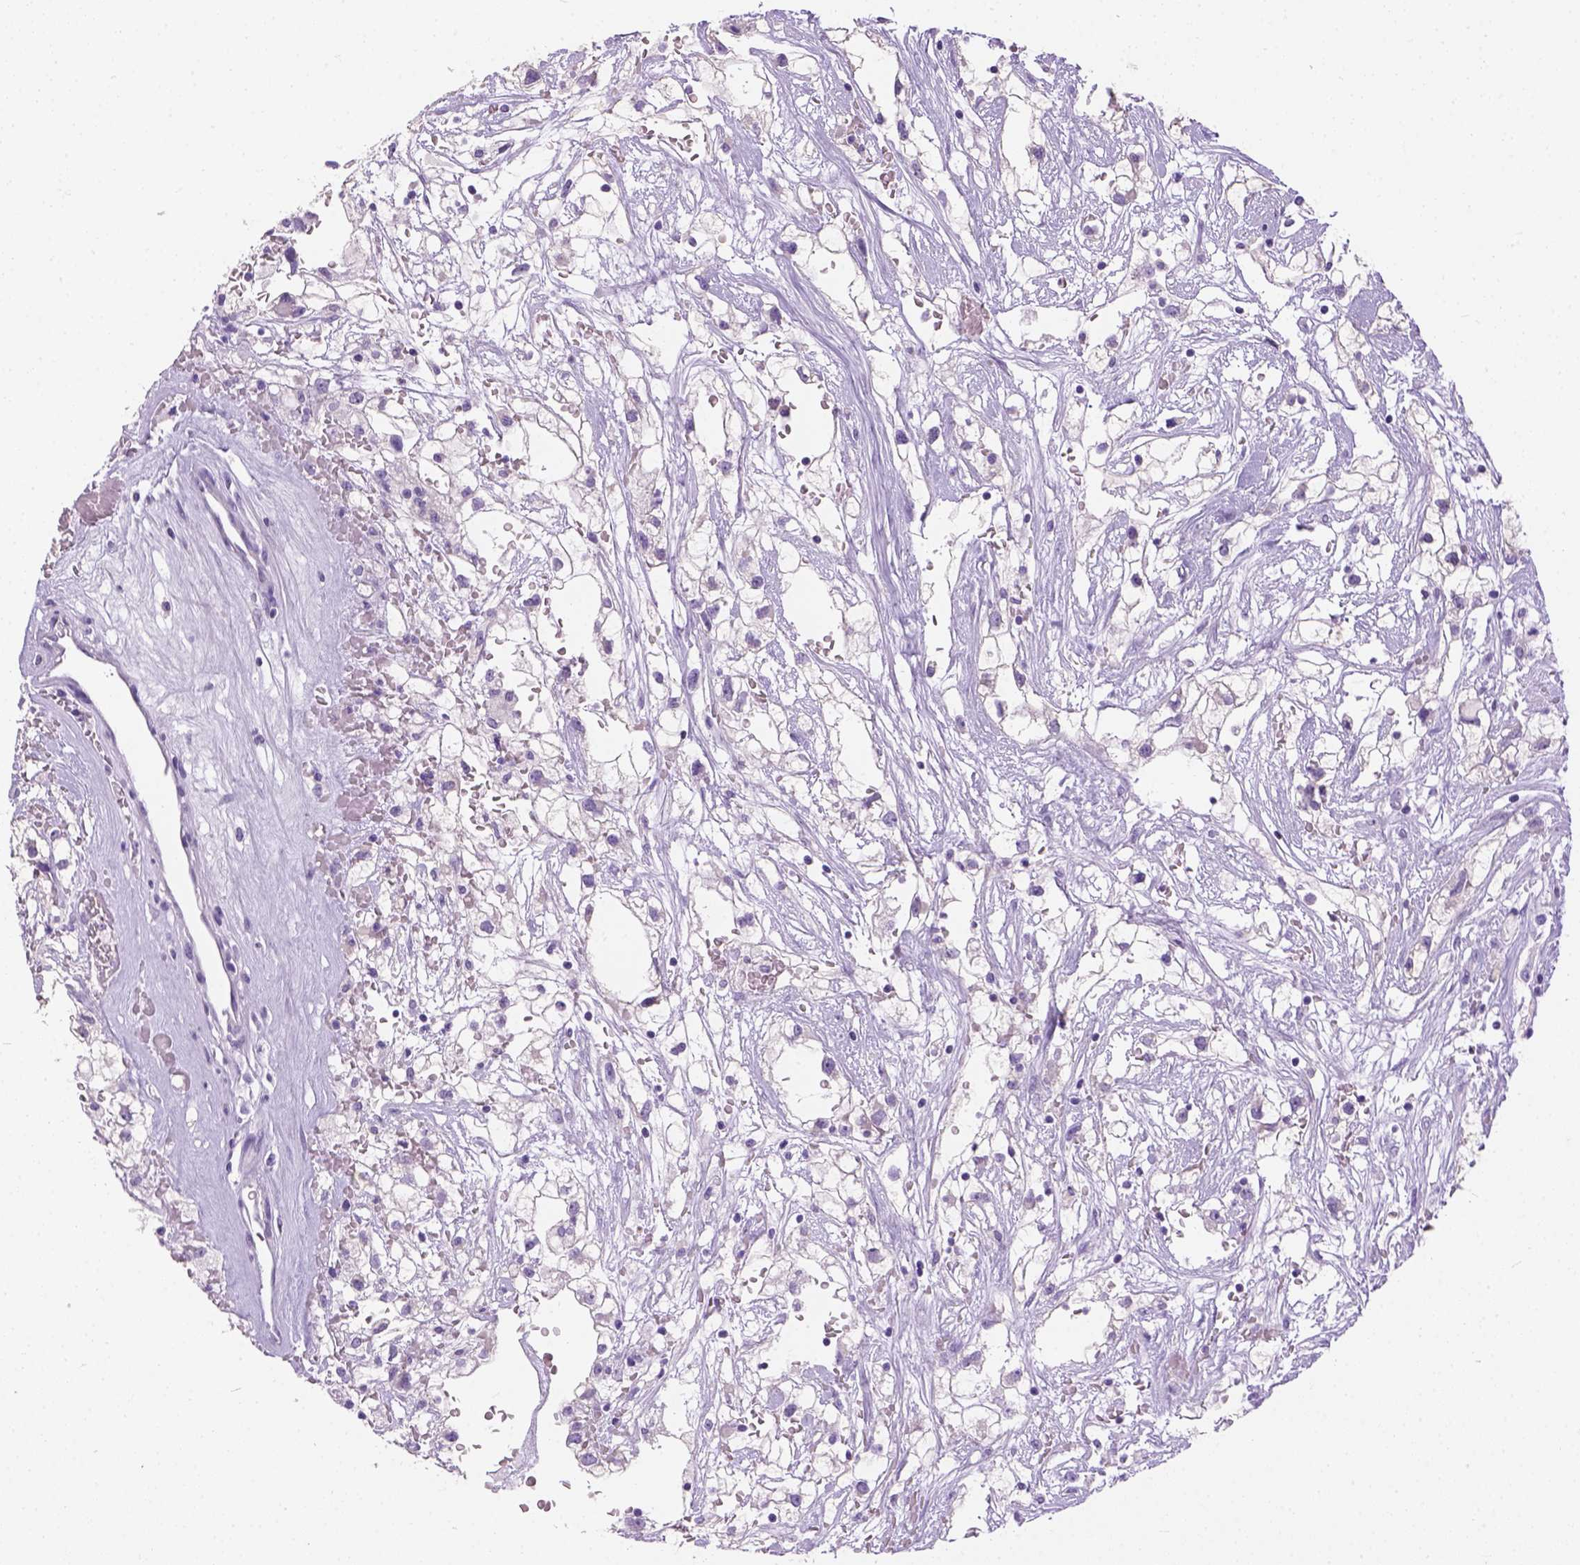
{"staining": {"intensity": "negative", "quantity": "none", "location": "none"}, "tissue": "renal cancer", "cell_type": "Tumor cells", "image_type": "cancer", "snomed": [{"axis": "morphology", "description": "Adenocarcinoma, NOS"}, {"axis": "topography", "description": "Kidney"}], "caption": "This is an immunohistochemistry image of human adenocarcinoma (renal). There is no expression in tumor cells.", "gene": "TMEM38A", "patient": {"sex": "male", "age": 59}}